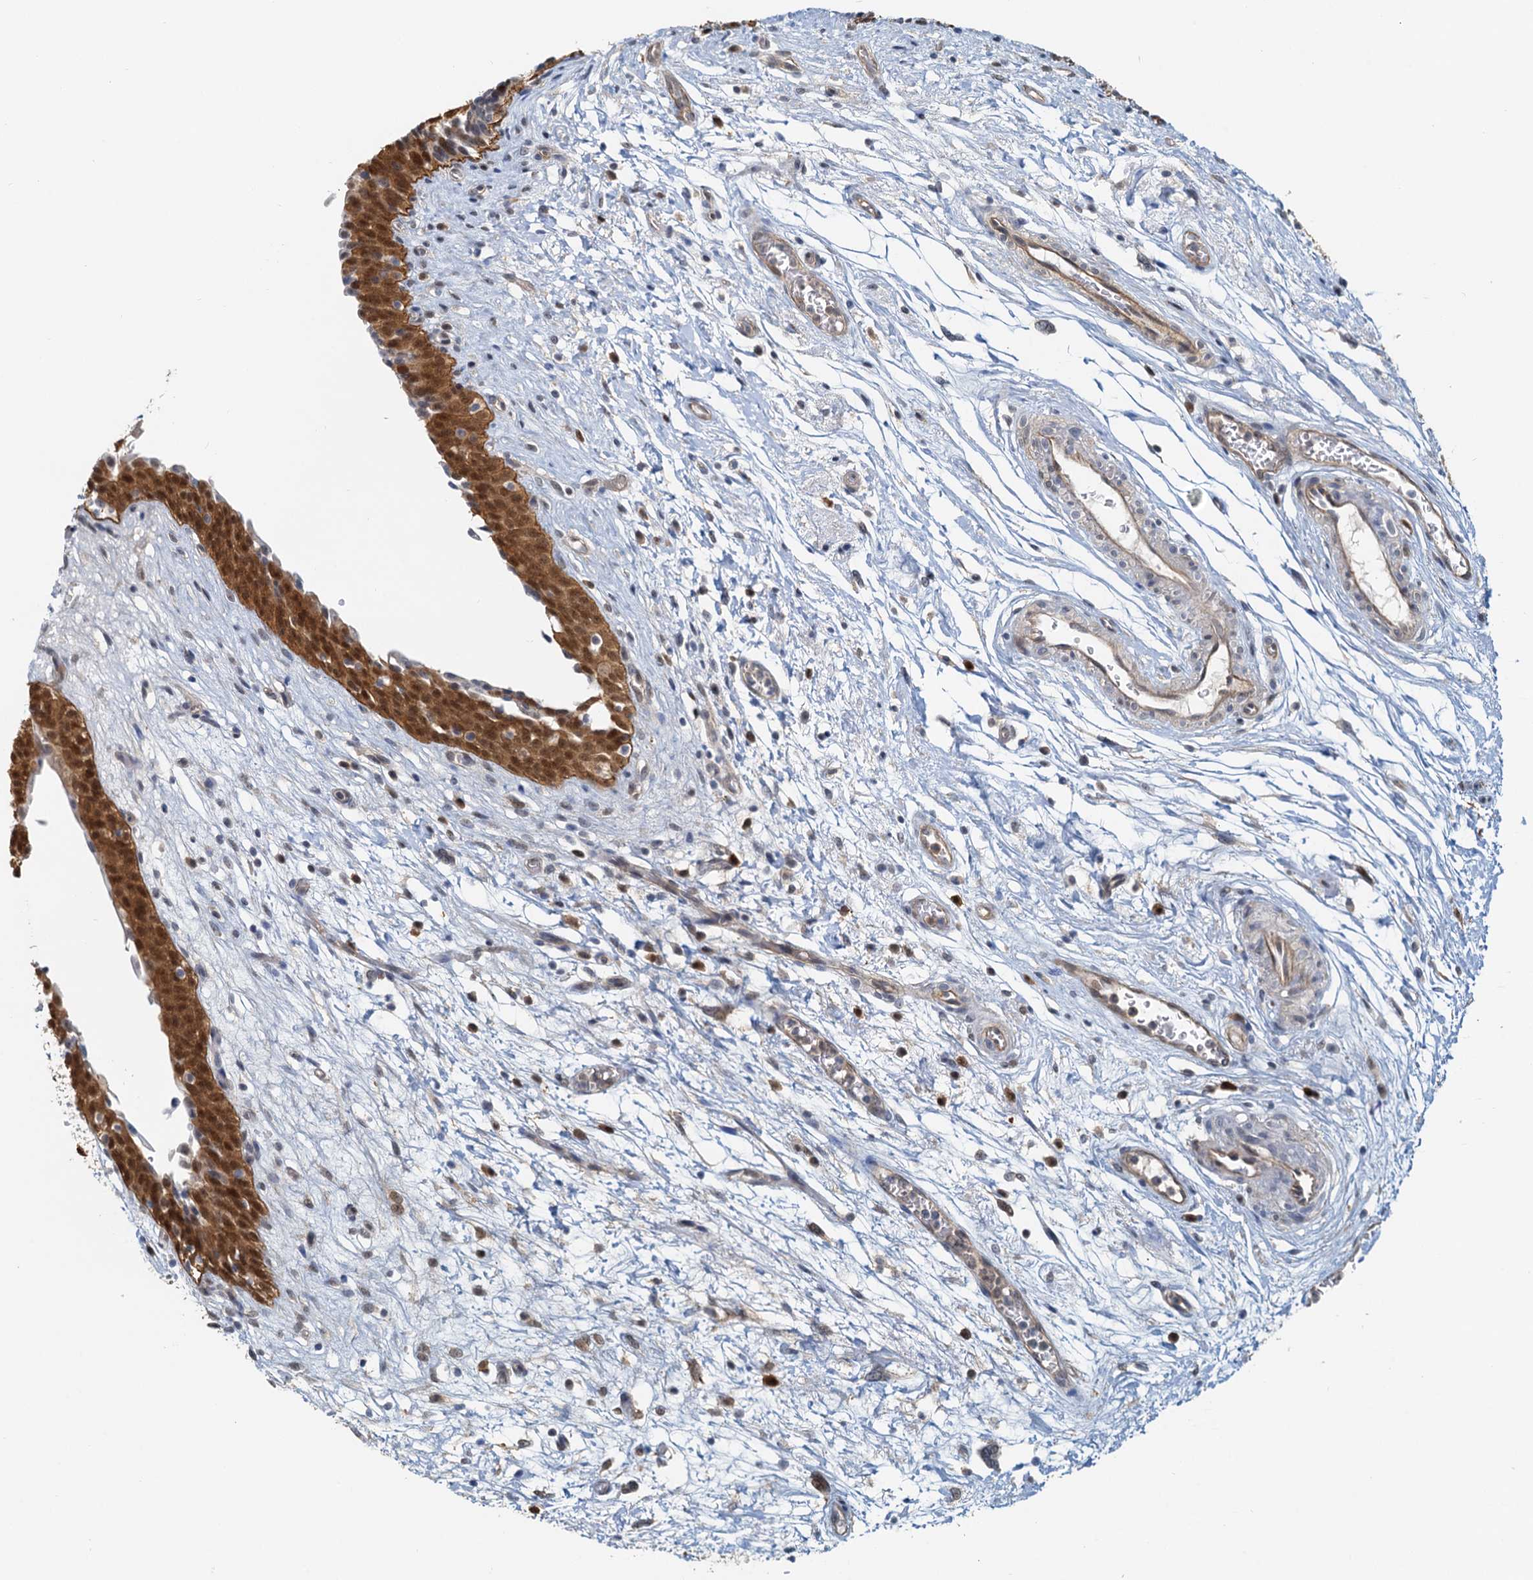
{"staining": {"intensity": "moderate", "quantity": ">75%", "location": "cytoplasmic/membranous,nuclear"}, "tissue": "urinary bladder", "cell_type": "Urothelial cells", "image_type": "normal", "snomed": [{"axis": "morphology", "description": "Normal tissue, NOS"}, {"axis": "topography", "description": "Urinary bladder"}], "caption": "Human urinary bladder stained with a brown dye displays moderate cytoplasmic/membranous,nuclear positive staining in approximately >75% of urothelial cells.", "gene": "SPINDOC", "patient": {"sex": "male", "age": 83}}